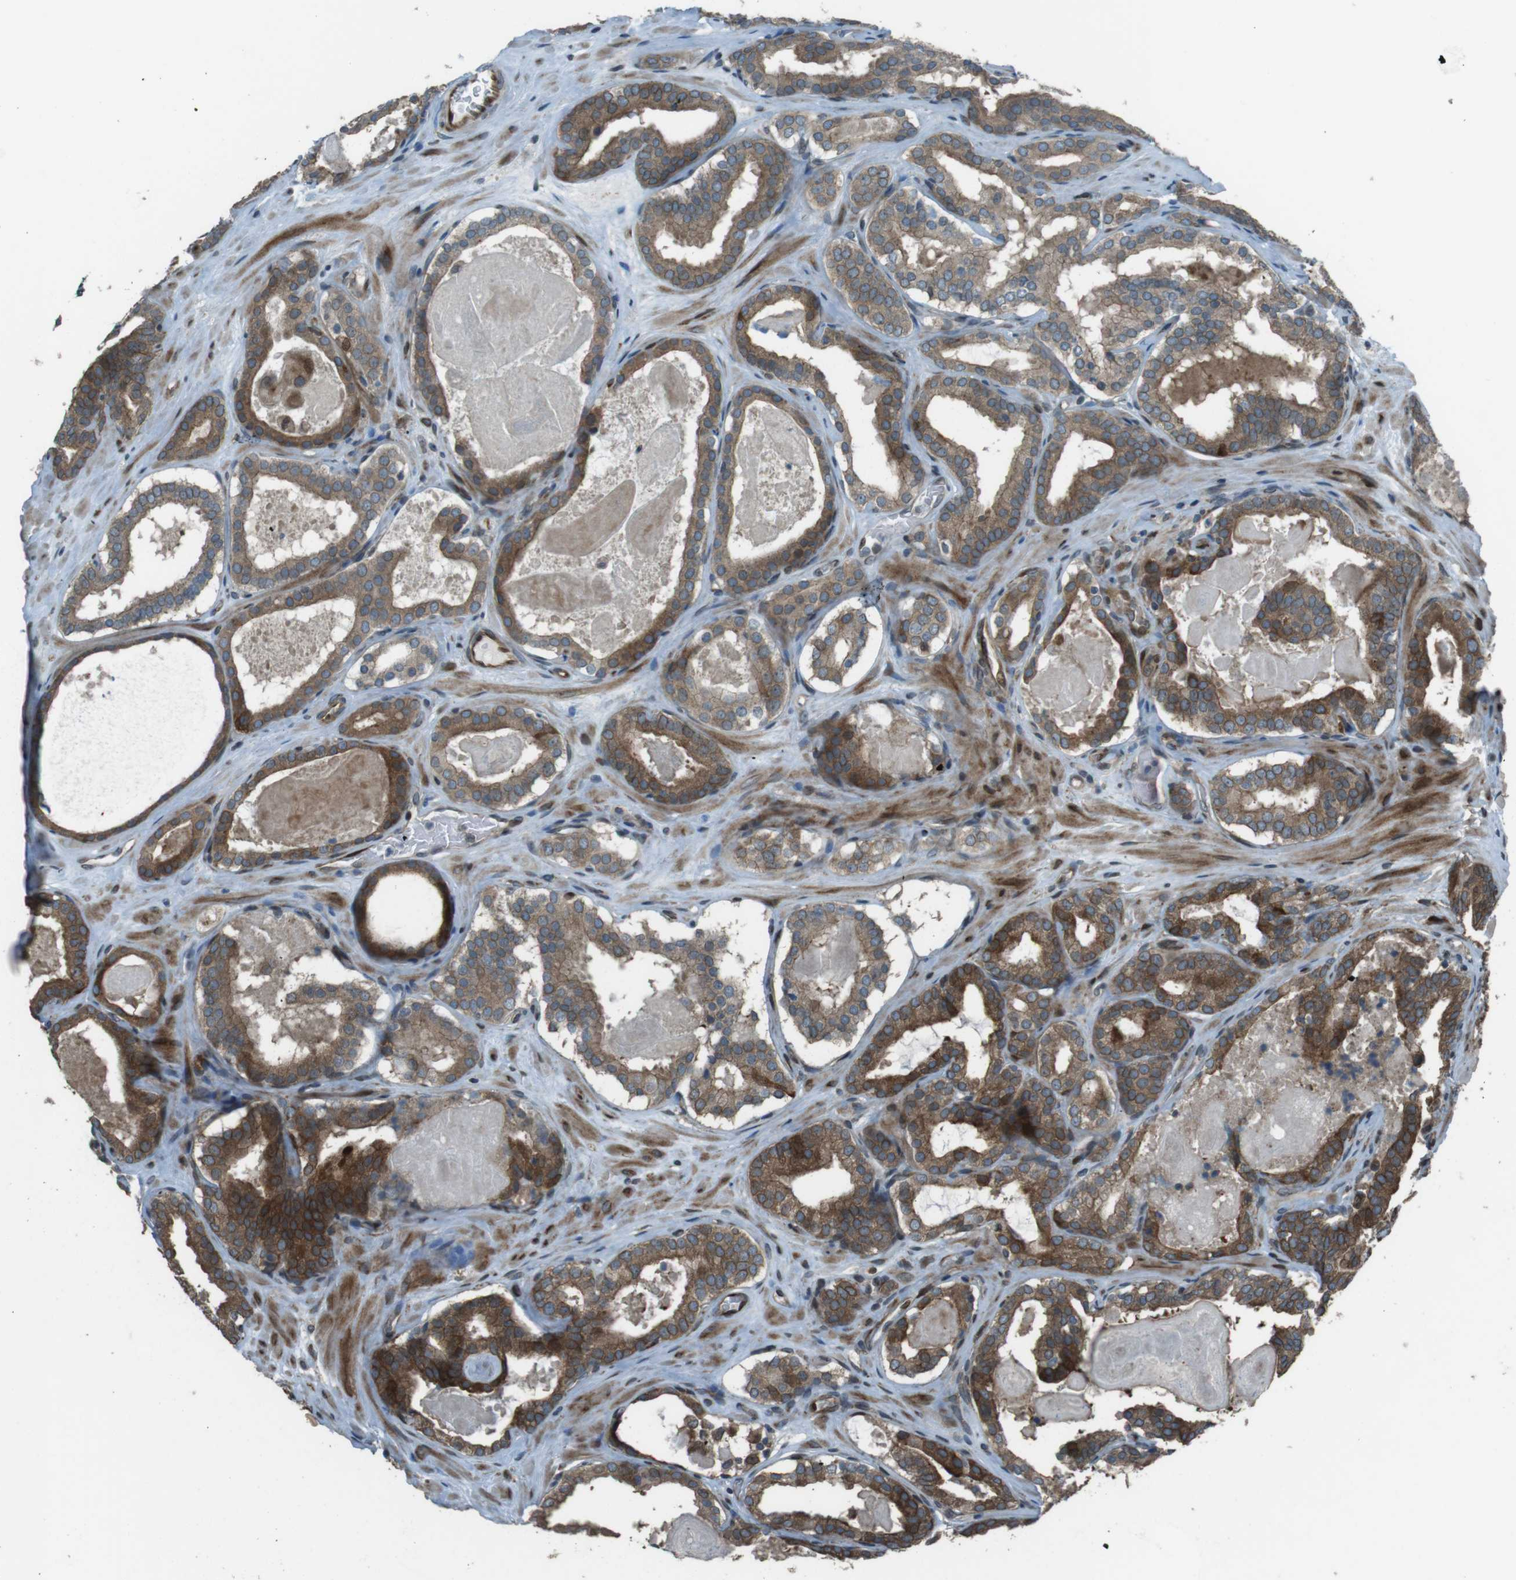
{"staining": {"intensity": "moderate", "quantity": ">75%", "location": "cytoplasmic/membranous"}, "tissue": "prostate cancer", "cell_type": "Tumor cells", "image_type": "cancer", "snomed": [{"axis": "morphology", "description": "Adenocarcinoma, High grade"}, {"axis": "topography", "description": "Prostate"}], "caption": "A histopathology image showing moderate cytoplasmic/membranous staining in approximately >75% of tumor cells in prostate high-grade adenocarcinoma, as visualized by brown immunohistochemical staining.", "gene": "ZNF330", "patient": {"sex": "male", "age": 60}}